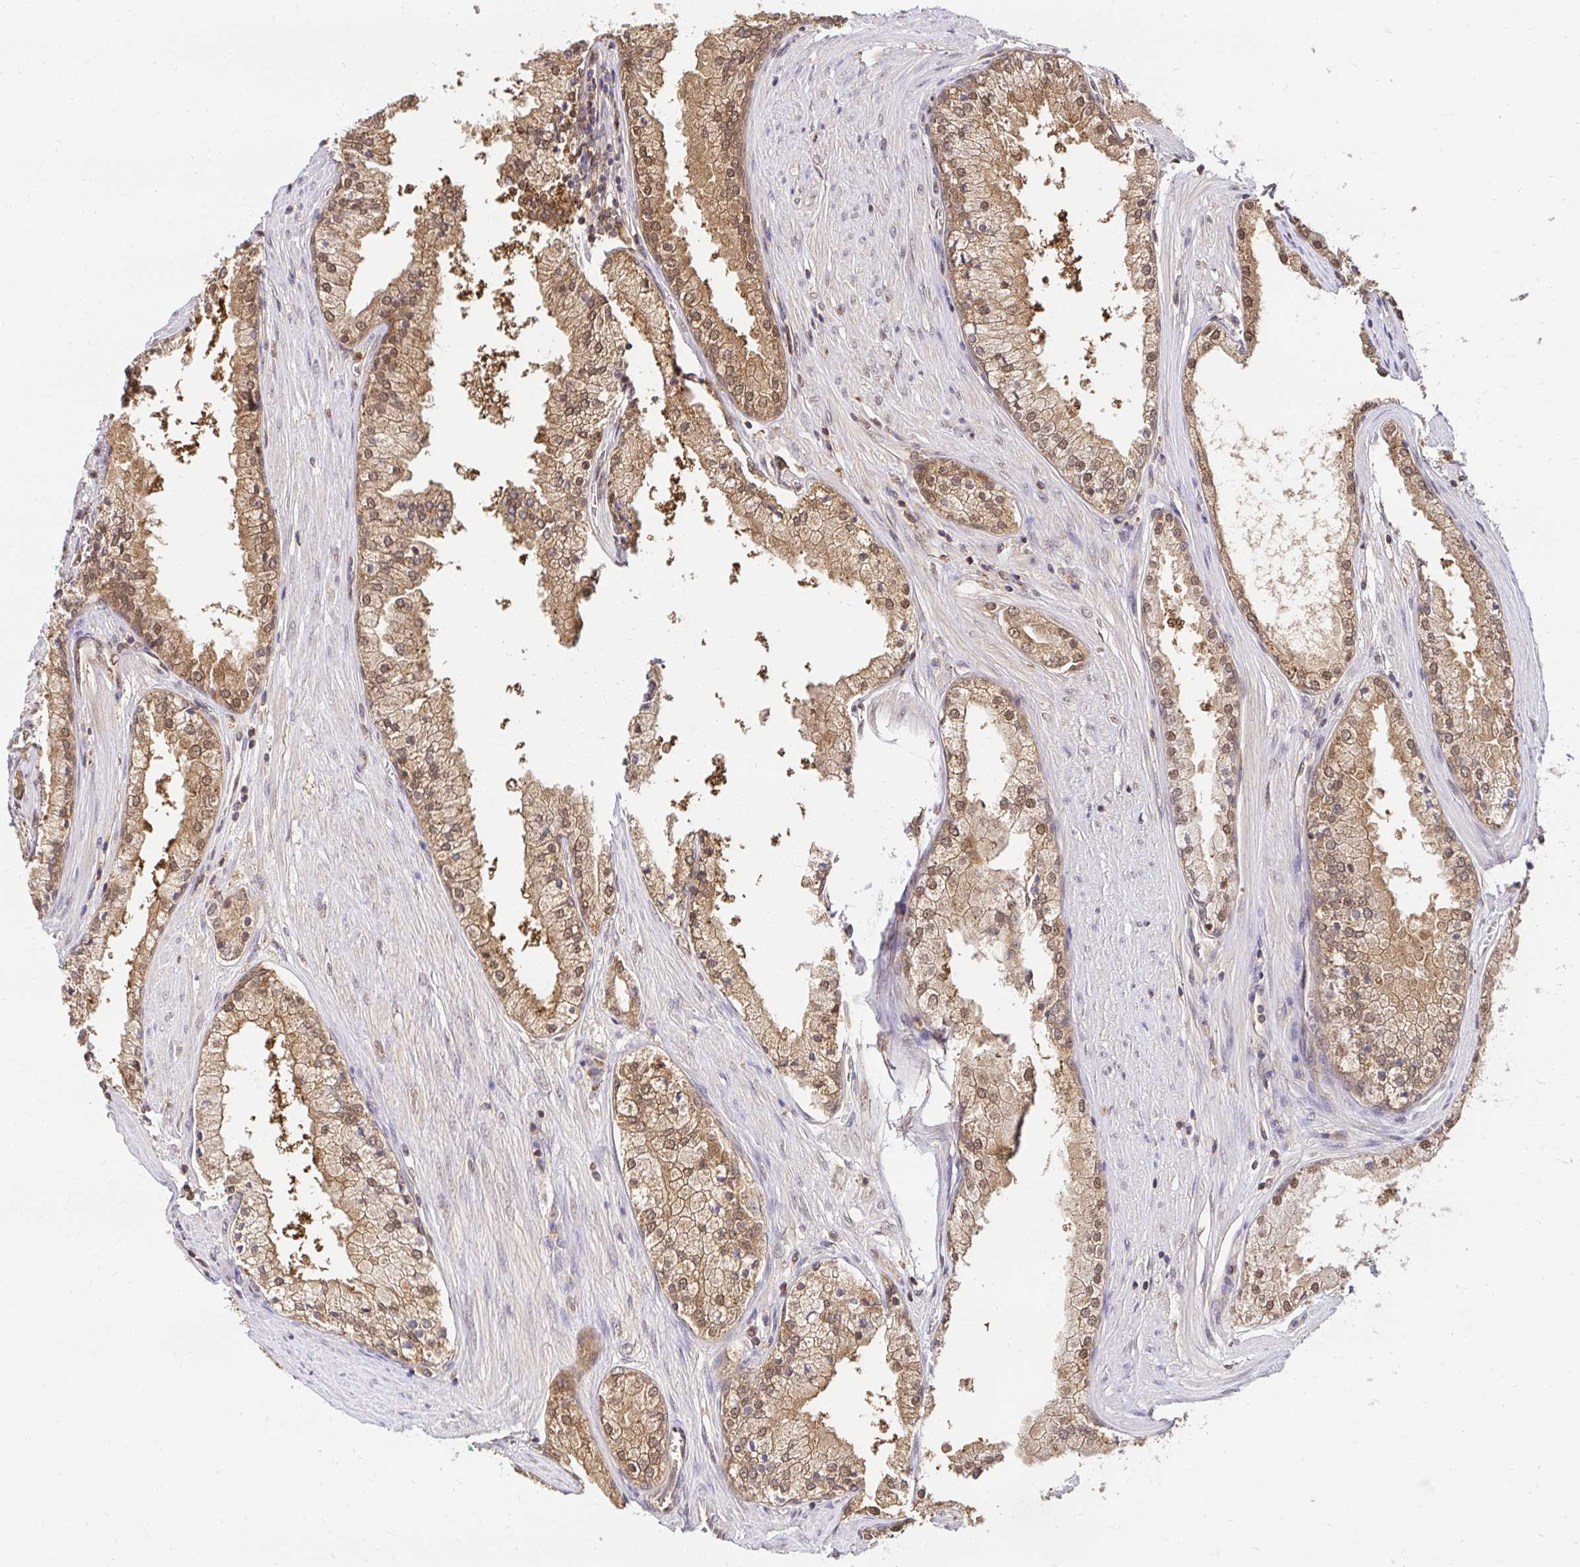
{"staining": {"intensity": "moderate", "quantity": ">75%", "location": "cytoplasmic/membranous,nuclear"}, "tissue": "prostate cancer", "cell_type": "Tumor cells", "image_type": "cancer", "snomed": [{"axis": "morphology", "description": "Adenocarcinoma, High grade"}, {"axis": "topography", "description": "Prostate"}], "caption": "Prostate cancer stained with immunohistochemistry exhibits moderate cytoplasmic/membranous and nuclear positivity in approximately >75% of tumor cells.", "gene": "PSMA4", "patient": {"sex": "male", "age": 66}}